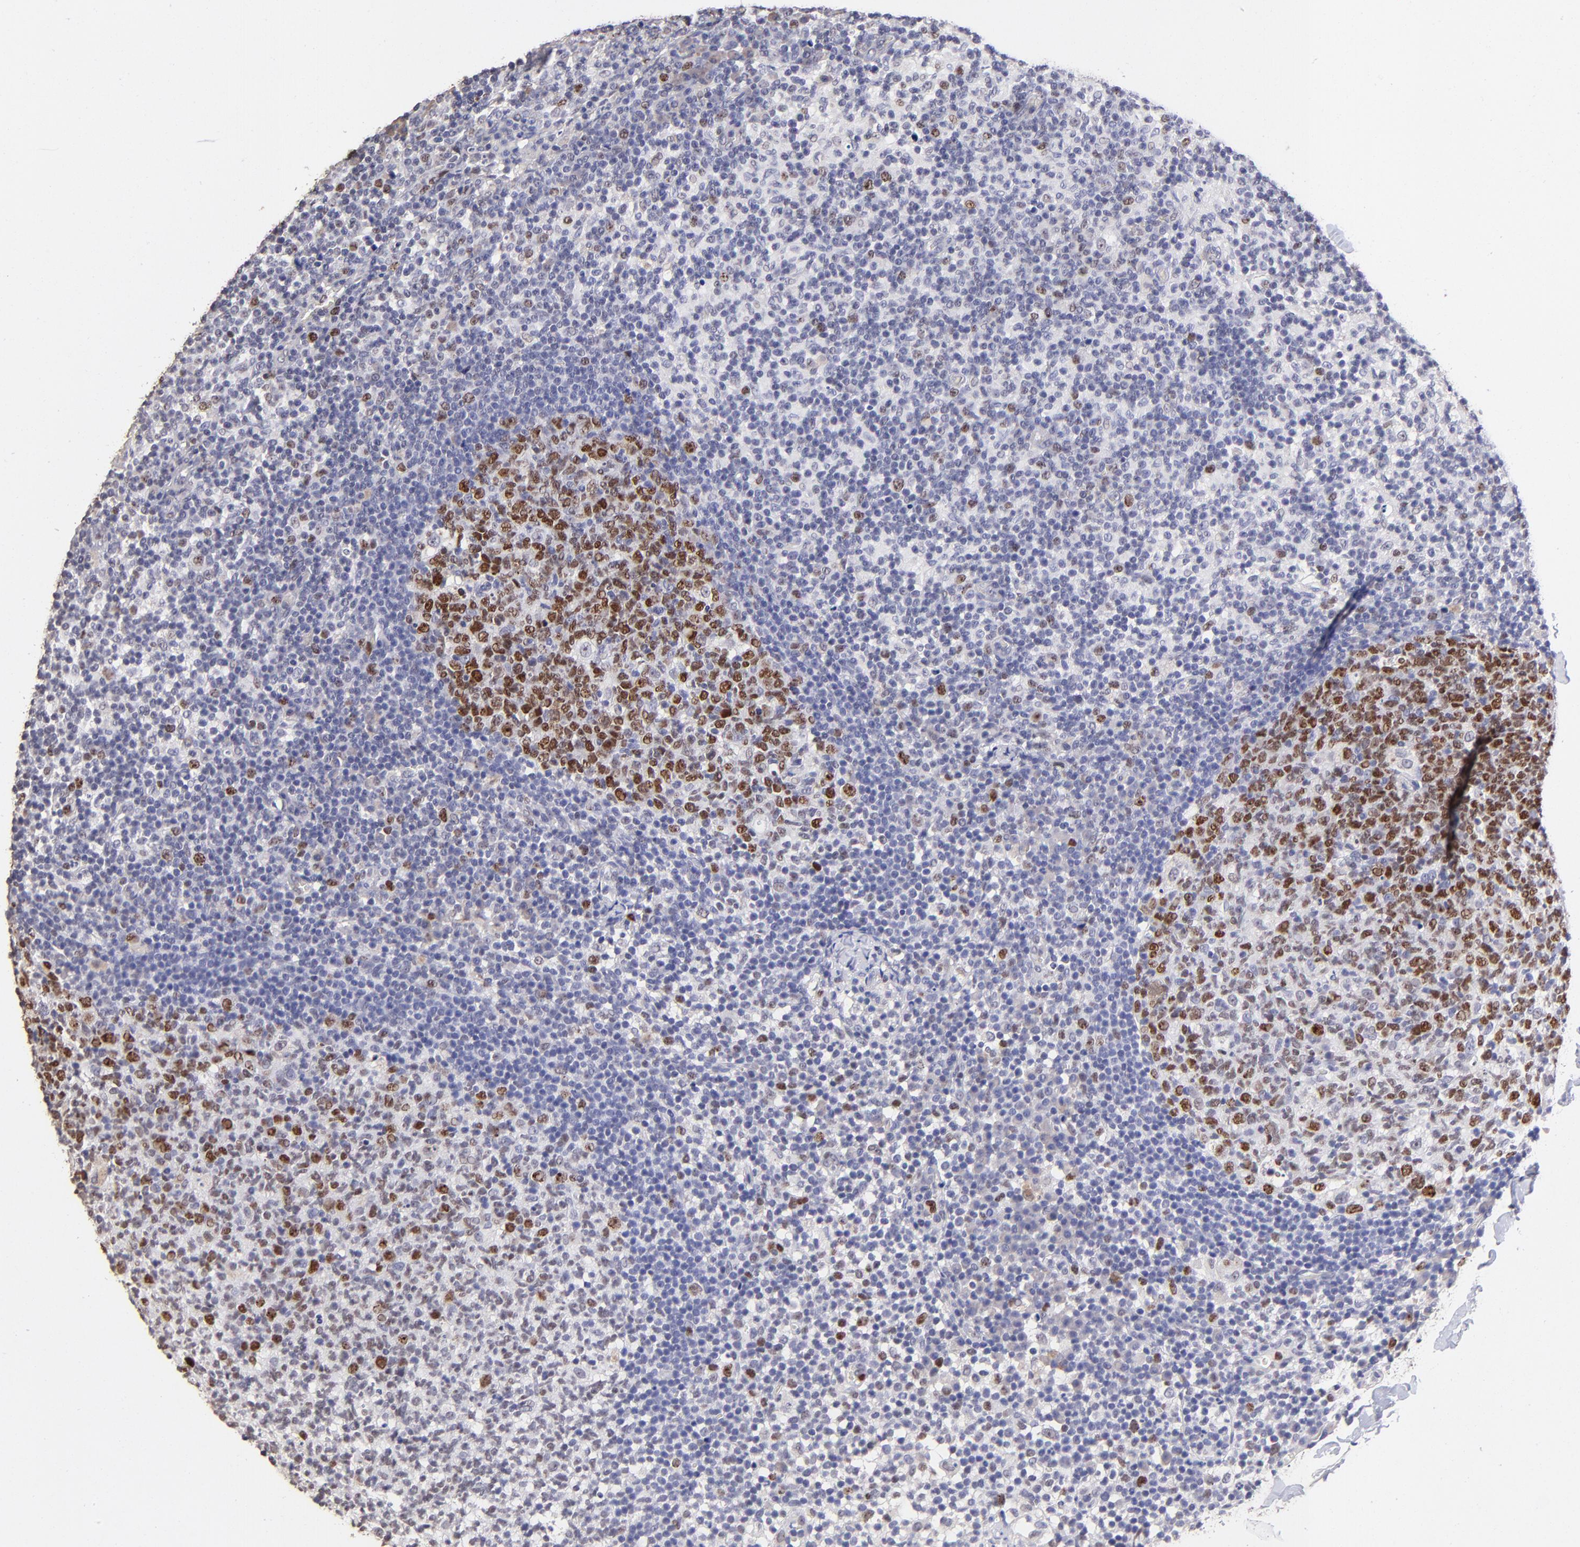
{"staining": {"intensity": "strong", "quantity": ">75%", "location": "nuclear"}, "tissue": "lymph node", "cell_type": "Germinal center cells", "image_type": "normal", "snomed": [{"axis": "morphology", "description": "Normal tissue, NOS"}, {"axis": "morphology", "description": "Inflammation, NOS"}, {"axis": "topography", "description": "Lymph node"}], "caption": "DAB (3,3'-diaminobenzidine) immunohistochemical staining of benign human lymph node exhibits strong nuclear protein positivity in about >75% of germinal center cells. The staining was performed using DAB (3,3'-diaminobenzidine), with brown indicating positive protein expression. Nuclei are stained blue with hematoxylin.", "gene": "DNMT1", "patient": {"sex": "male", "age": 55}}